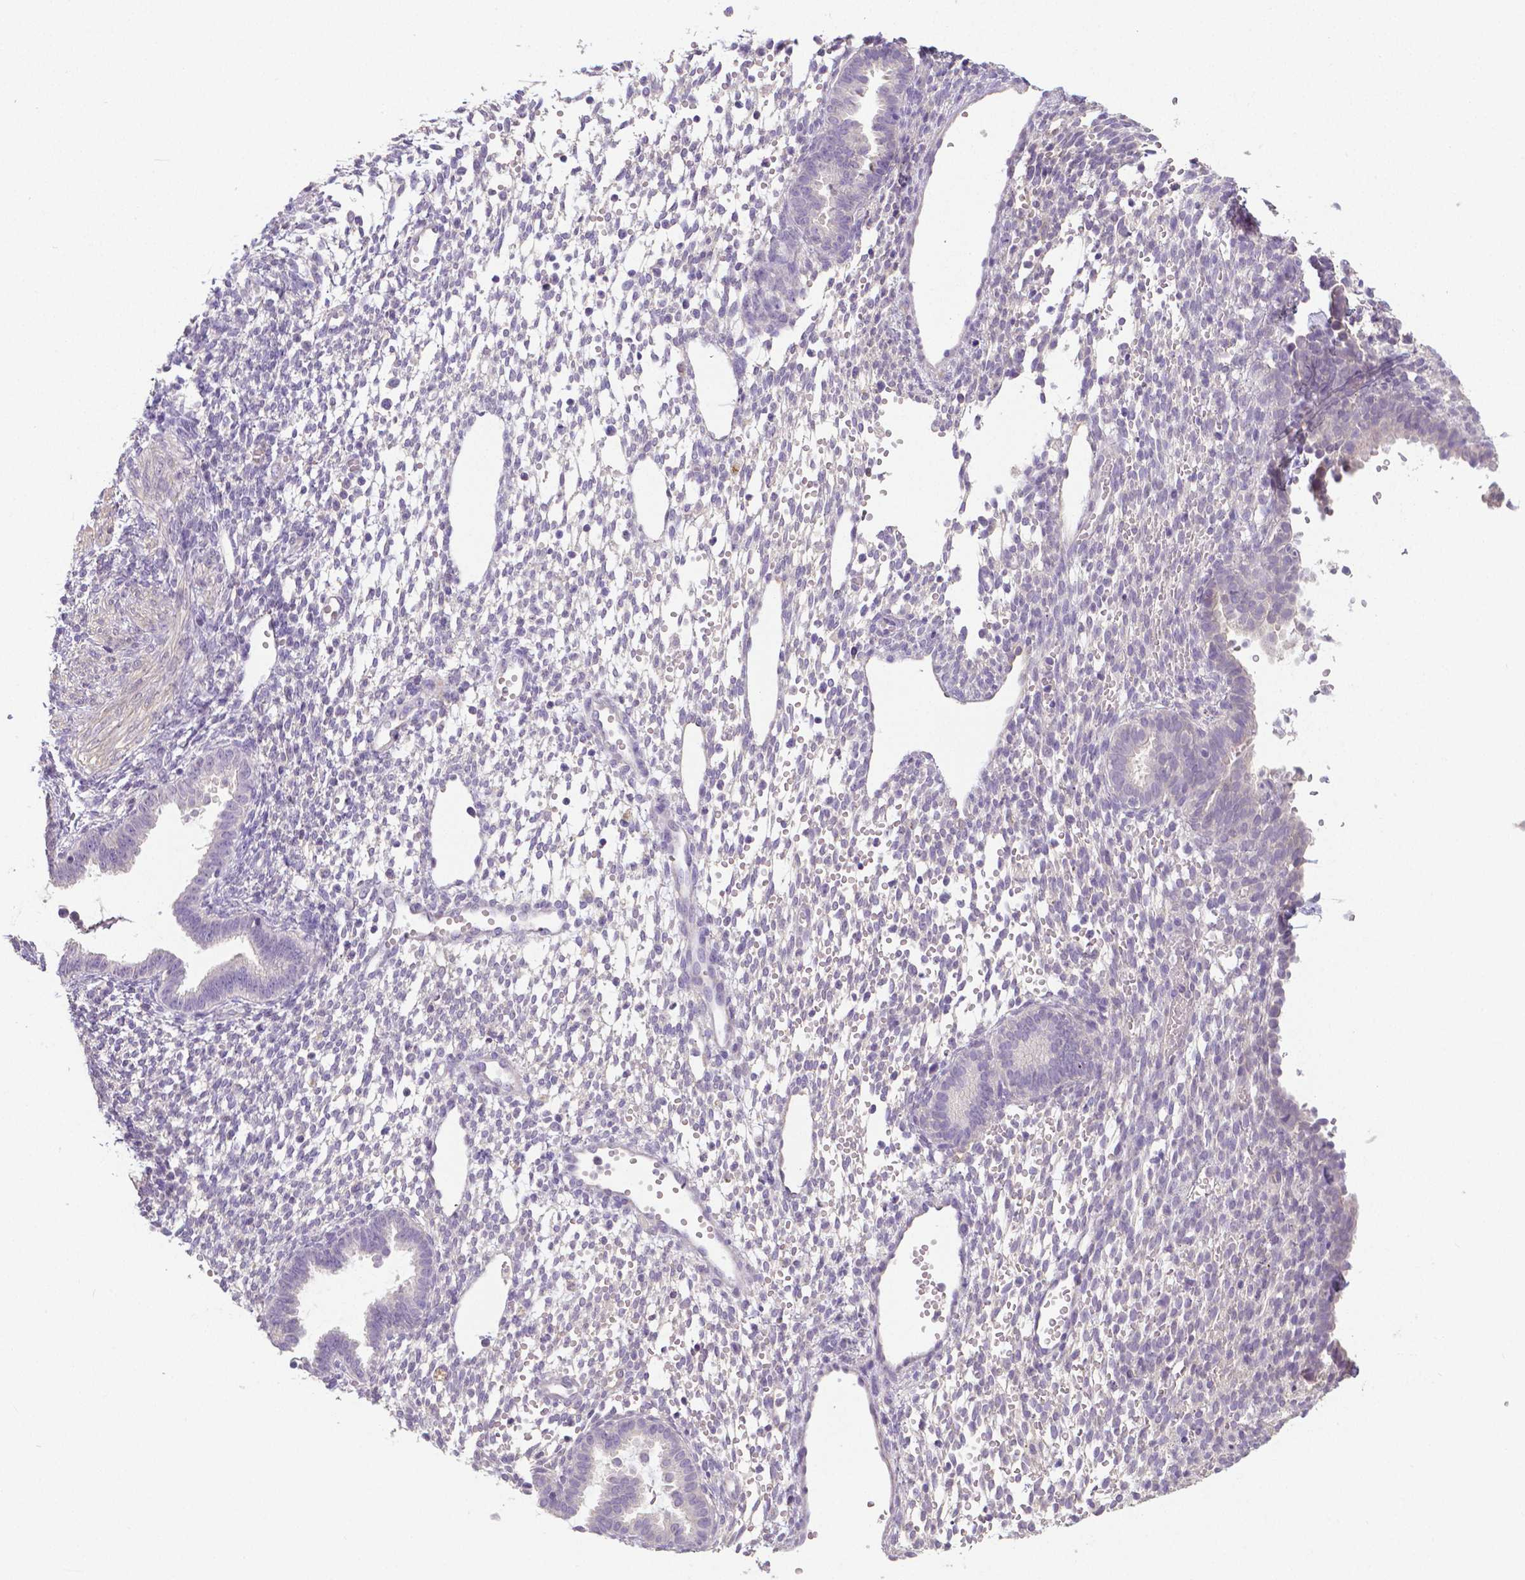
{"staining": {"intensity": "negative", "quantity": "none", "location": "none"}, "tissue": "endometrium", "cell_type": "Cells in endometrial stroma", "image_type": "normal", "snomed": [{"axis": "morphology", "description": "Normal tissue, NOS"}, {"axis": "topography", "description": "Endometrium"}], "caption": "Immunohistochemistry photomicrograph of normal endometrium: human endometrium stained with DAB (3,3'-diaminobenzidine) demonstrates no significant protein staining in cells in endometrial stroma. (Immunohistochemistry, brightfield microscopy, high magnification).", "gene": "CRMP1", "patient": {"sex": "female", "age": 36}}